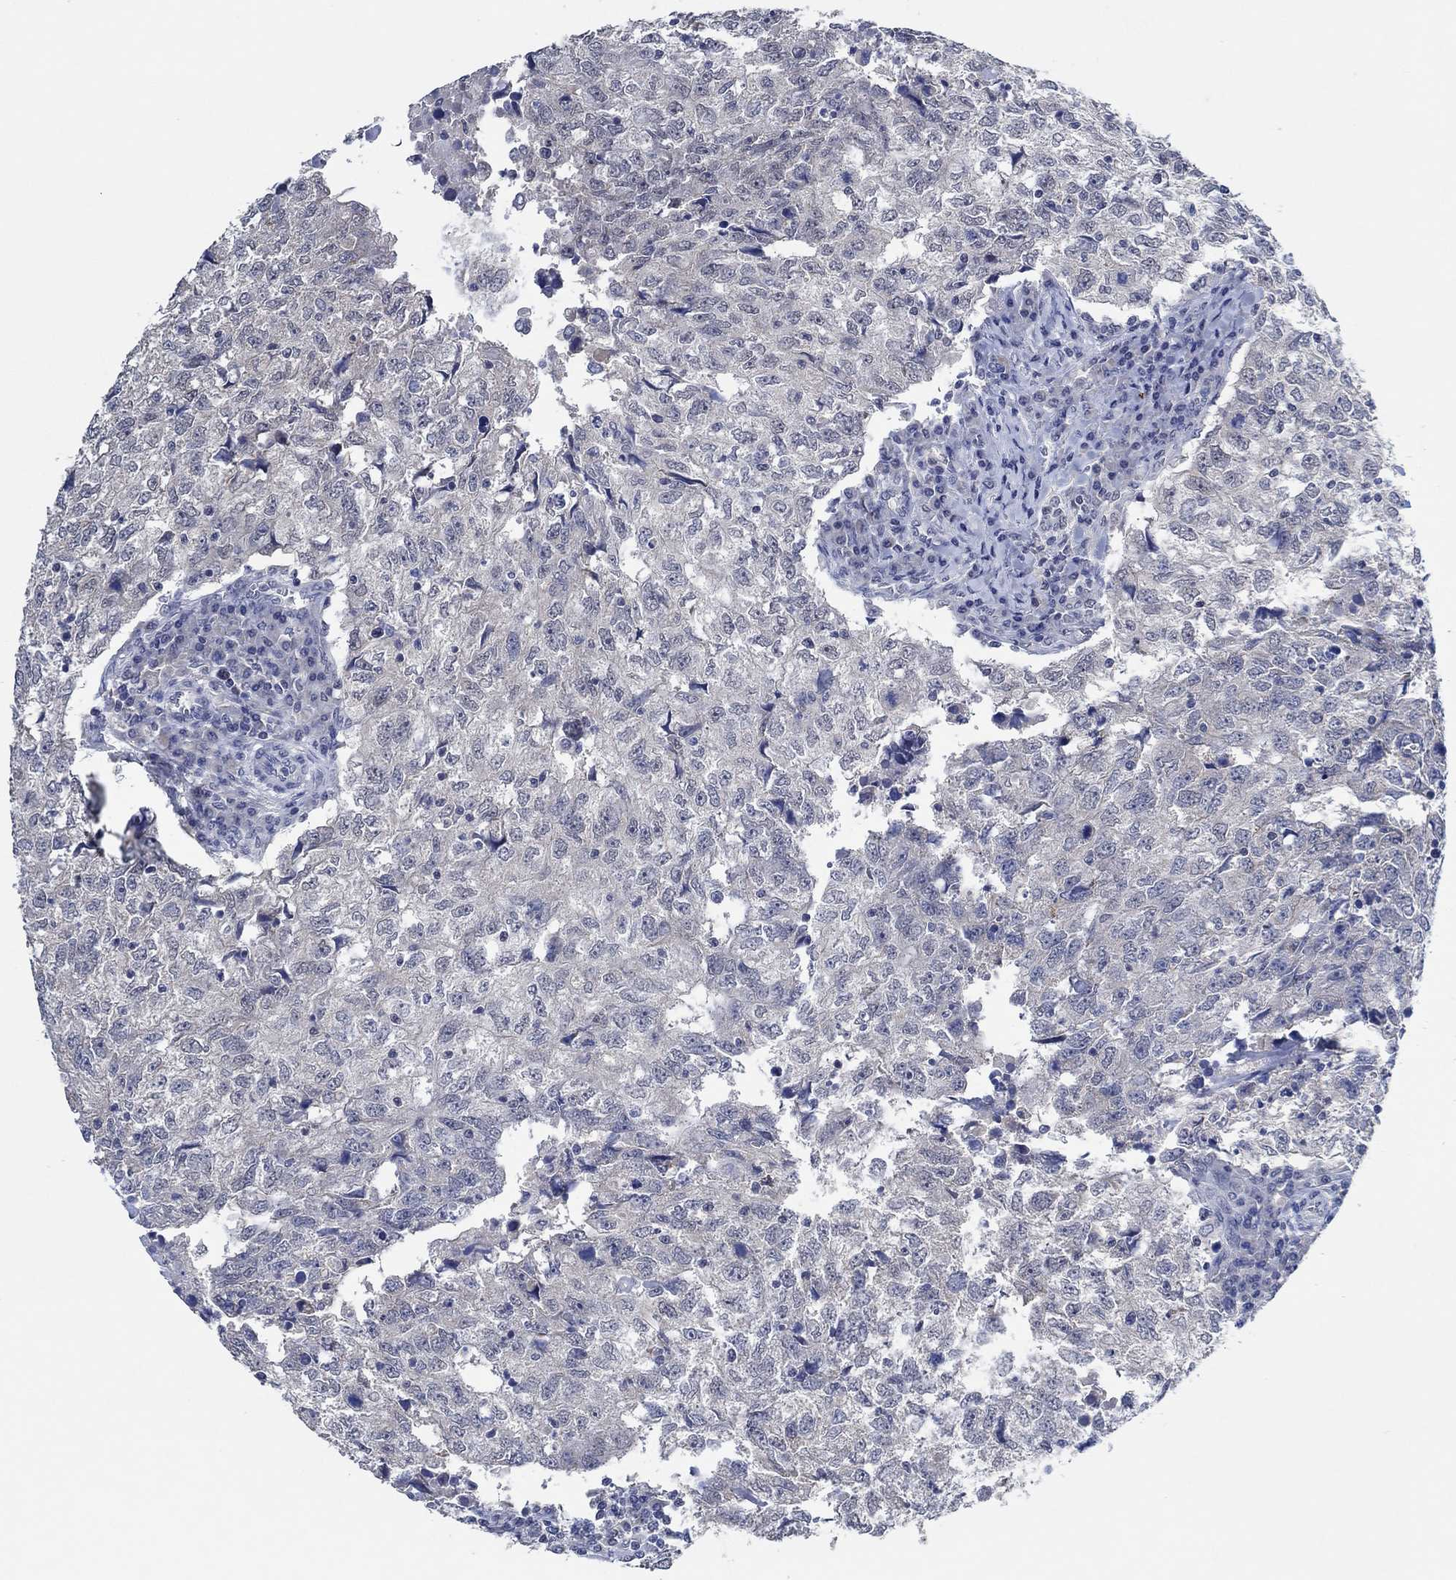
{"staining": {"intensity": "negative", "quantity": "none", "location": "none"}, "tissue": "breast cancer", "cell_type": "Tumor cells", "image_type": "cancer", "snomed": [{"axis": "morphology", "description": "Duct carcinoma"}, {"axis": "topography", "description": "Breast"}], "caption": "IHC micrograph of neoplastic tissue: human breast cancer (invasive ductal carcinoma) stained with DAB (3,3'-diaminobenzidine) reveals no significant protein expression in tumor cells.", "gene": "PRRT3", "patient": {"sex": "female", "age": 30}}